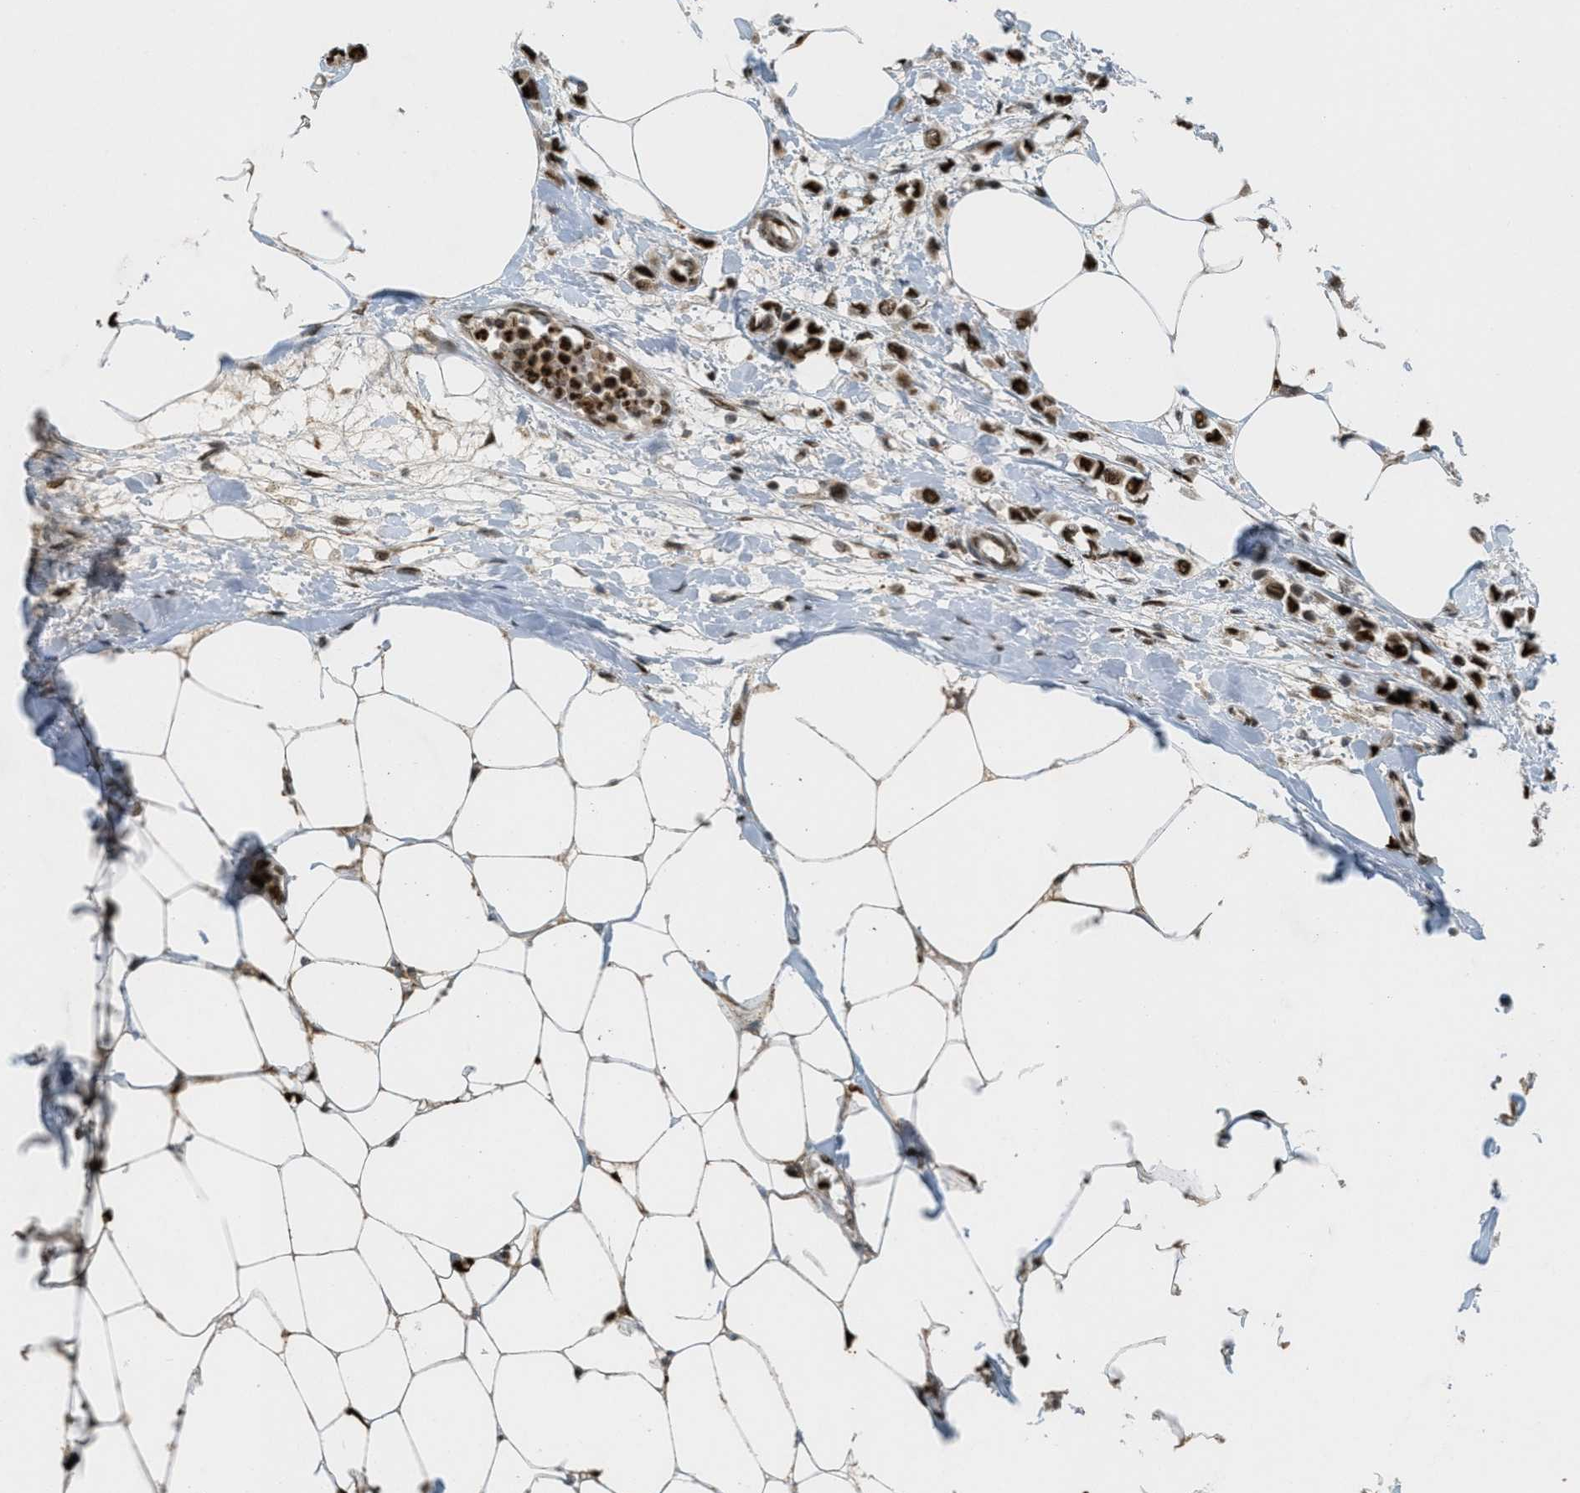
{"staining": {"intensity": "strong", "quantity": "25%-75%", "location": "cytoplasmic/membranous,nuclear"}, "tissue": "breast cancer", "cell_type": "Tumor cells", "image_type": "cancer", "snomed": [{"axis": "morphology", "description": "Lobular carcinoma"}, {"axis": "topography", "description": "Breast"}], "caption": "Breast cancer stained with a brown dye displays strong cytoplasmic/membranous and nuclear positive staining in approximately 25%-75% of tumor cells.", "gene": "TLK1", "patient": {"sex": "female", "age": 51}}